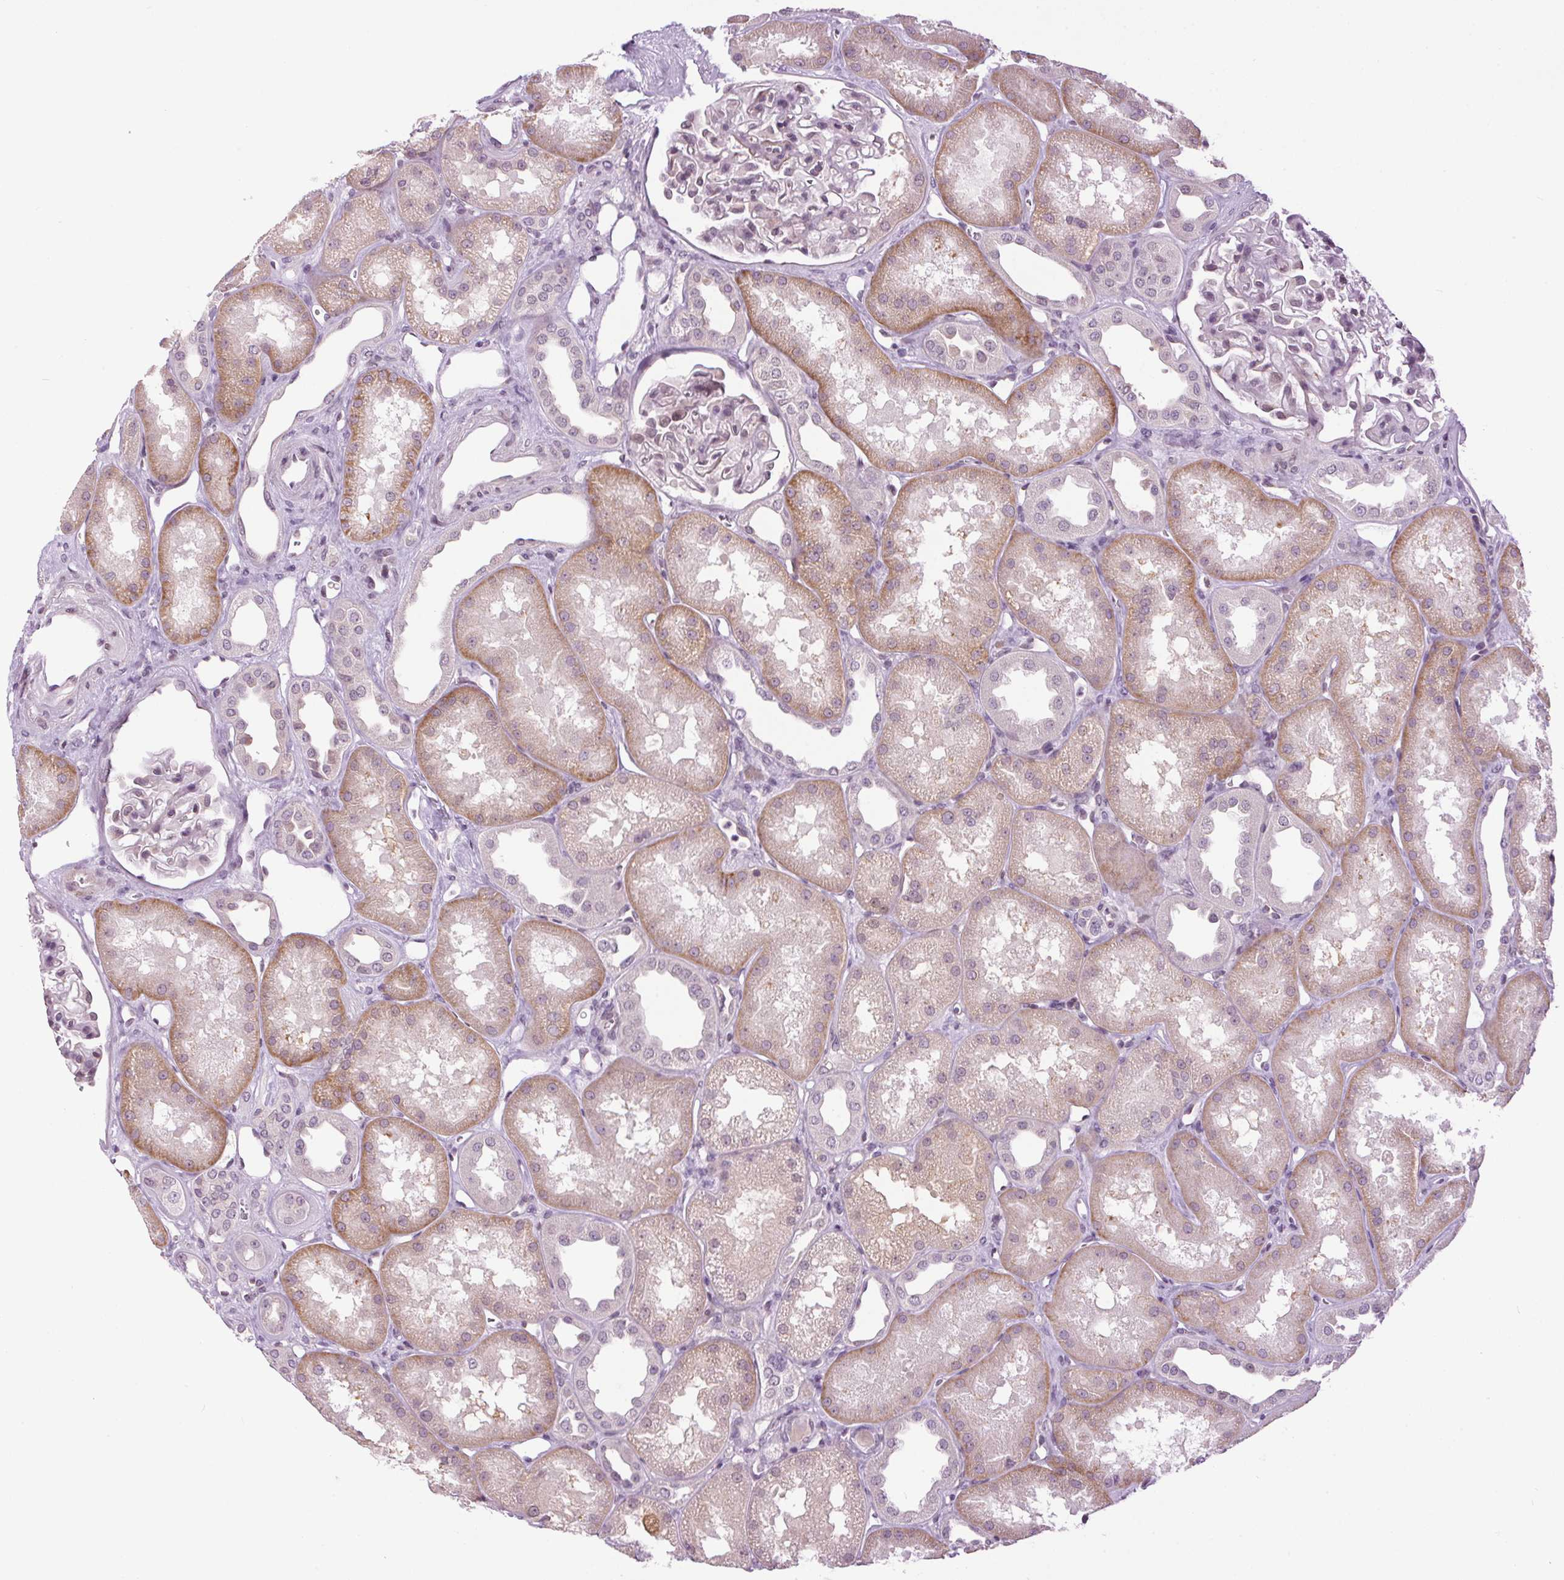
{"staining": {"intensity": "negative", "quantity": "none", "location": "none"}, "tissue": "kidney", "cell_type": "Cells in glomeruli", "image_type": "normal", "snomed": [{"axis": "morphology", "description": "Normal tissue, NOS"}, {"axis": "topography", "description": "Kidney"}], "caption": "The histopathology image exhibits no staining of cells in glomeruli in unremarkable kidney. Nuclei are stained in blue.", "gene": "SMIM13", "patient": {"sex": "male", "age": 61}}